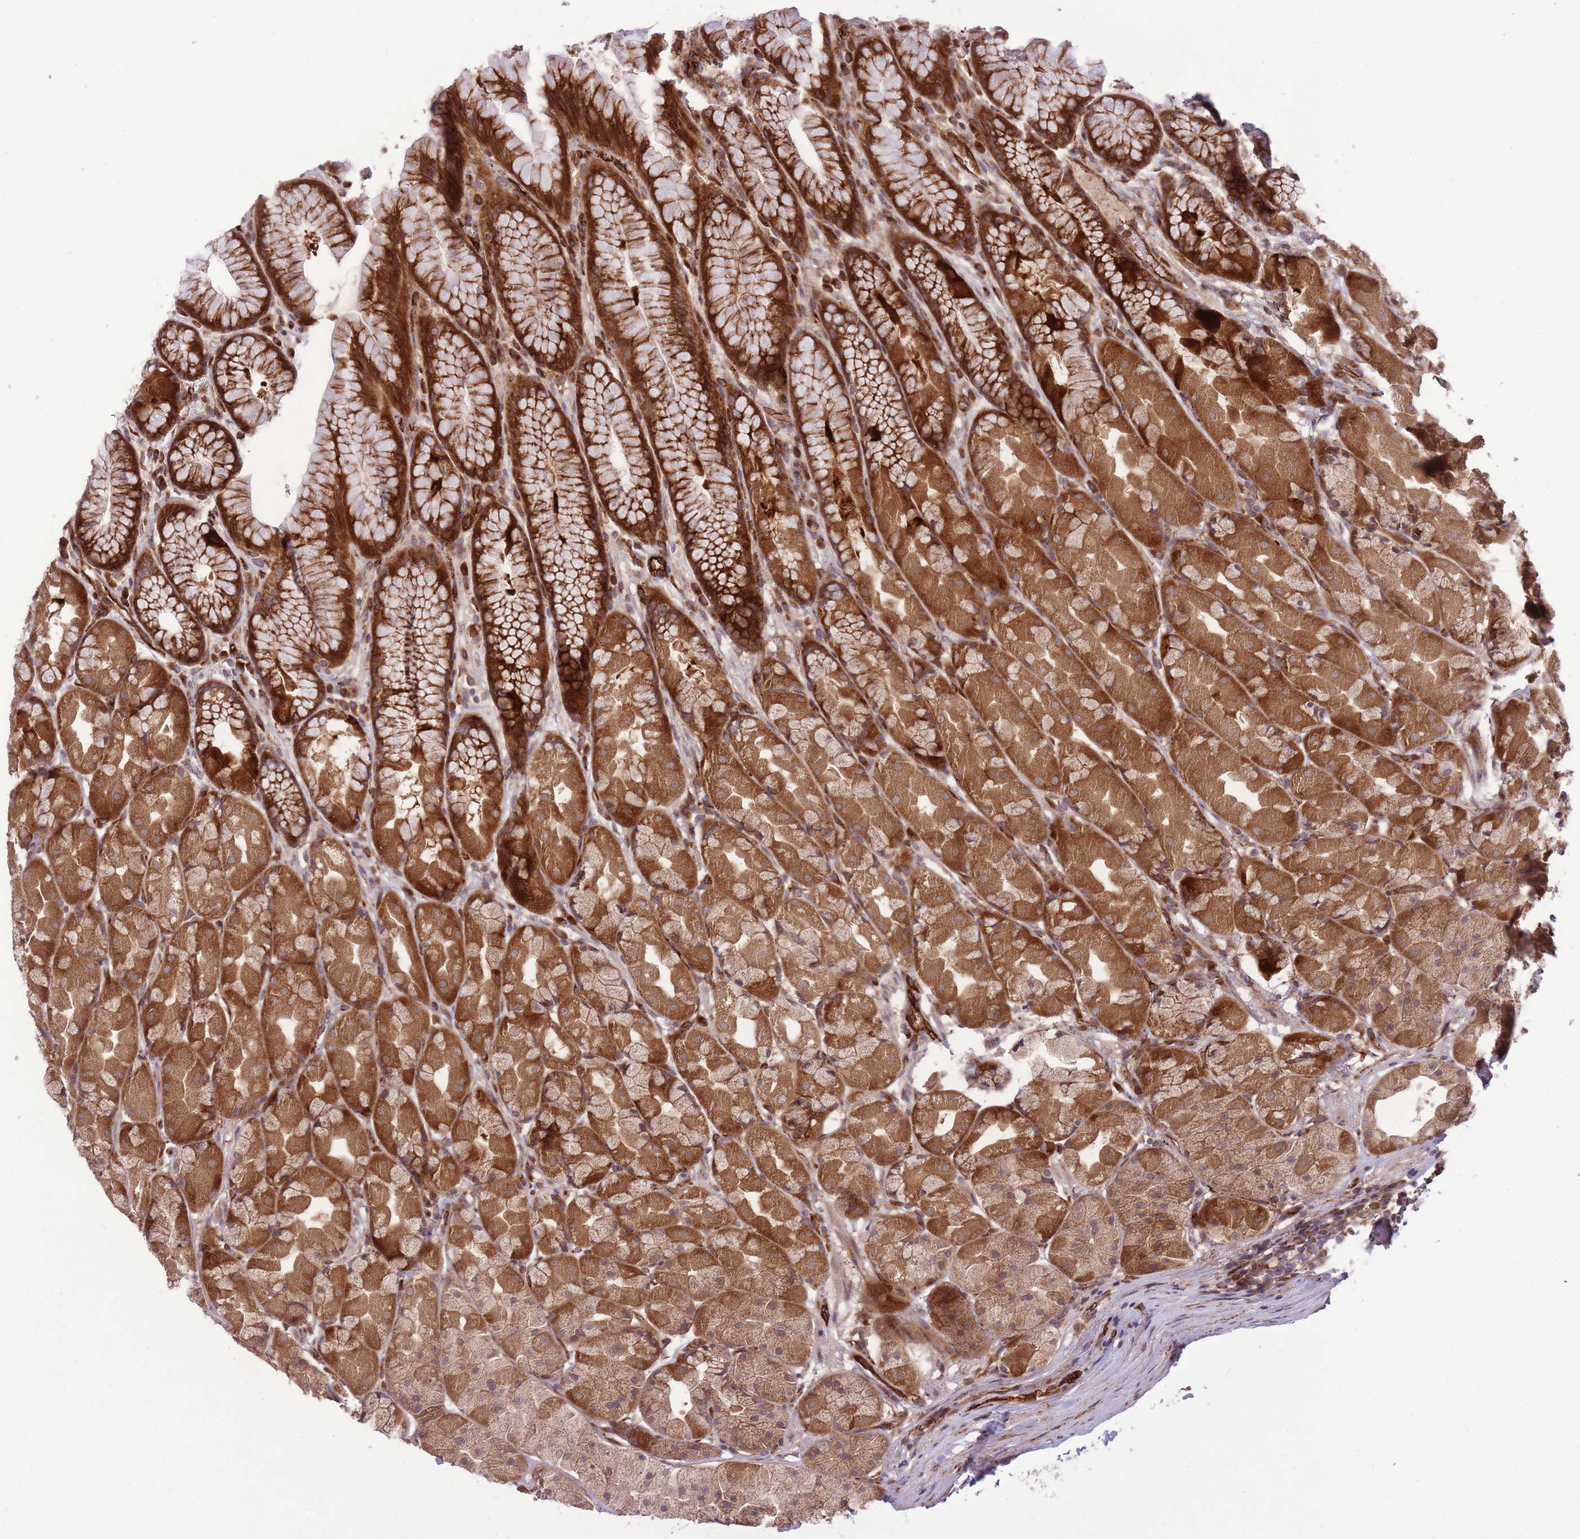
{"staining": {"intensity": "strong", "quantity": ">75%", "location": "cytoplasmic/membranous"}, "tissue": "stomach", "cell_type": "Glandular cells", "image_type": "normal", "snomed": [{"axis": "morphology", "description": "Normal tissue, NOS"}, {"axis": "topography", "description": "Stomach"}], "caption": "Strong cytoplasmic/membranous positivity is identified in approximately >75% of glandular cells in unremarkable stomach.", "gene": "CISH", "patient": {"sex": "male", "age": 57}}